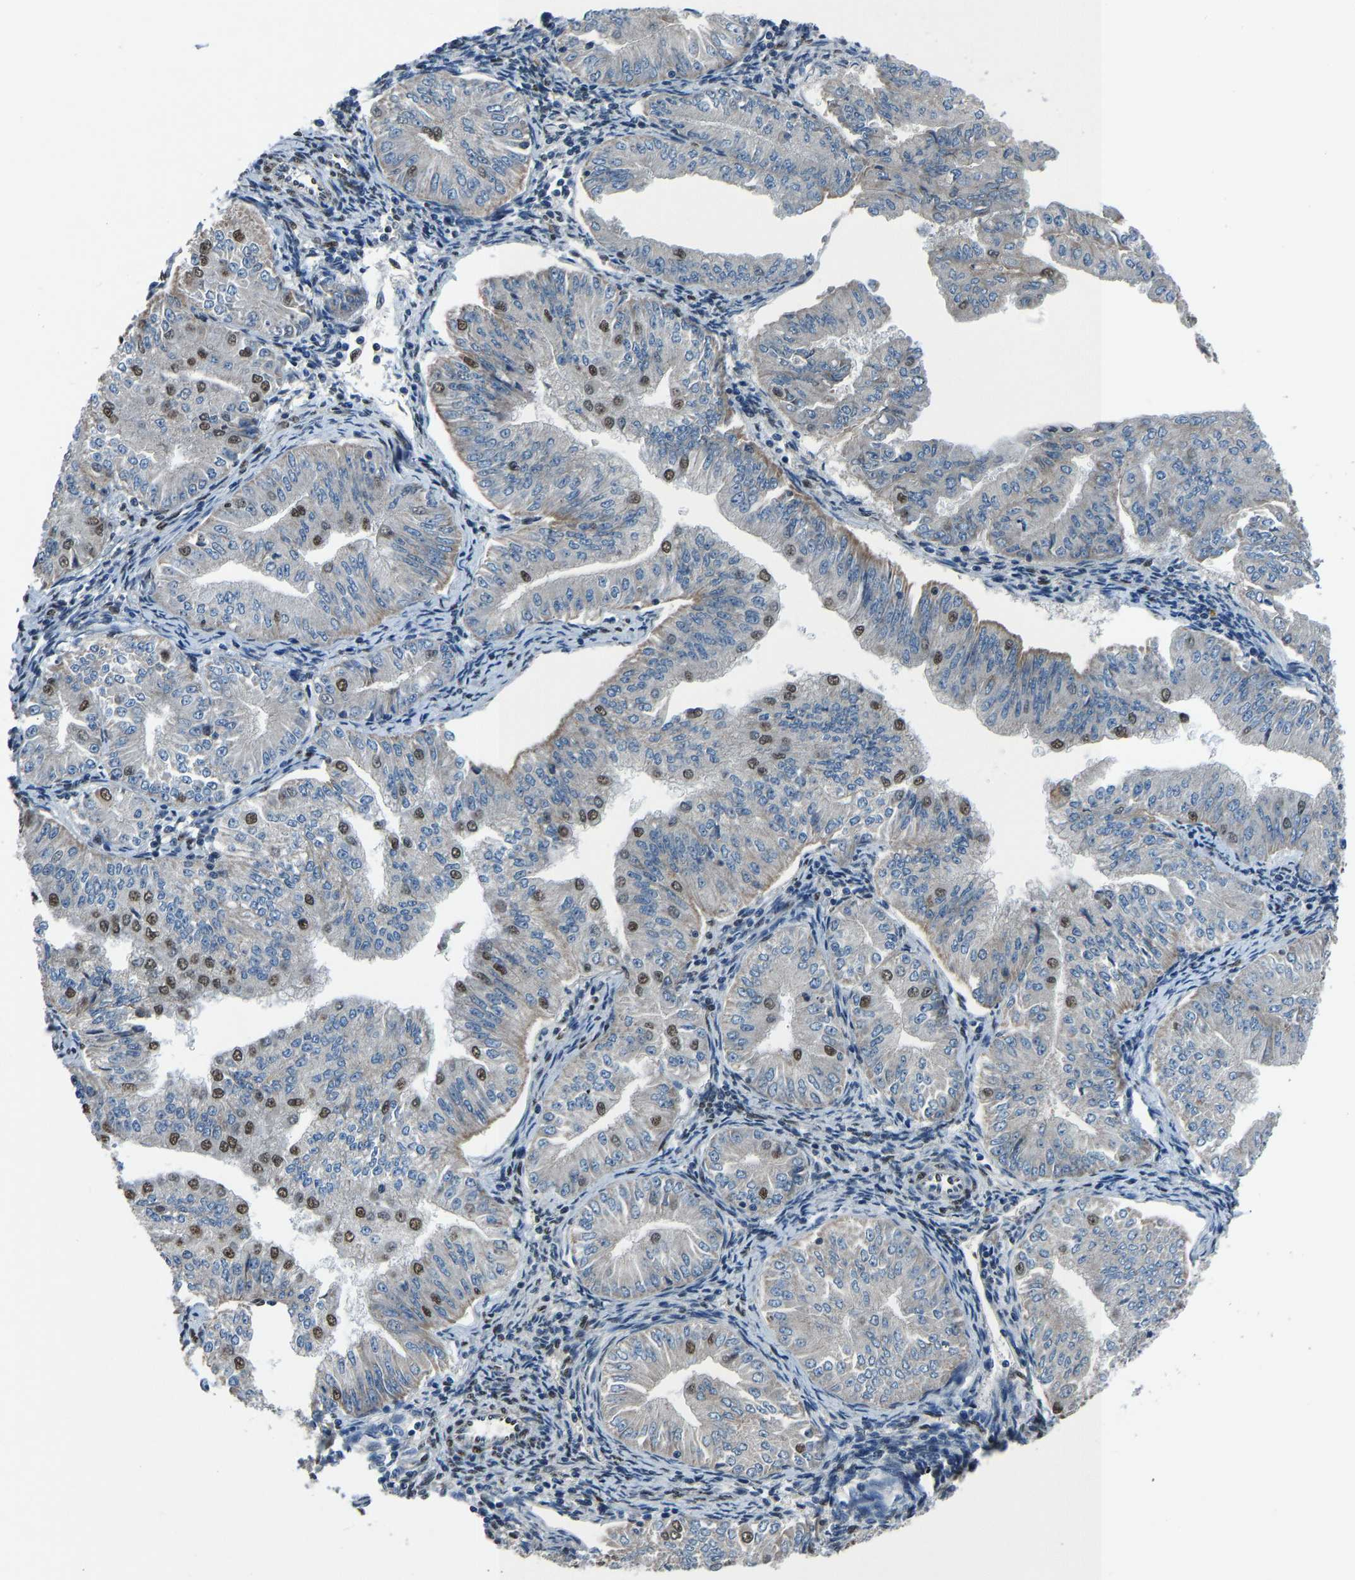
{"staining": {"intensity": "moderate", "quantity": "<25%", "location": "nuclear"}, "tissue": "endometrial cancer", "cell_type": "Tumor cells", "image_type": "cancer", "snomed": [{"axis": "morphology", "description": "Normal tissue, NOS"}, {"axis": "morphology", "description": "Adenocarcinoma, NOS"}, {"axis": "topography", "description": "Endometrium"}], "caption": "Protein analysis of adenocarcinoma (endometrial) tissue exhibits moderate nuclear expression in about <25% of tumor cells. The protein is shown in brown color, while the nuclei are stained blue.", "gene": "FOS", "patient": {"sex": "female", "age": 53}}